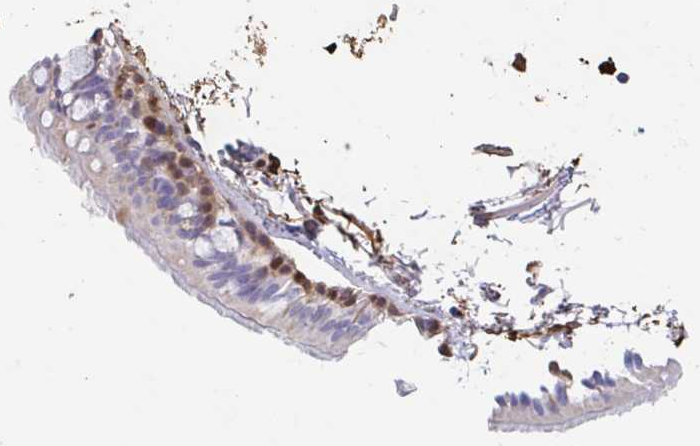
{"staining": {"intensity": "moderate", "quantity": "<25%", "location": "cytoplasmic/membranous"}, "tissue": "bronchus", "cell_type": "Respiratory epithelial cells", "image_type": "normal", "snomed": [{"axis": "morphology", "description": "Normal tissue, NOS"}, {"axis": "topography", "description": "Bronchus"}], "caption": "About <25% of respiratory epithelial cells in normal human bronchus show moderate cytoplasmic/membranous protein expression as visualized by brown immunohistochemical staining.", "gene": "ADH1A", "patient": {"sex": "male", "age": 70}}